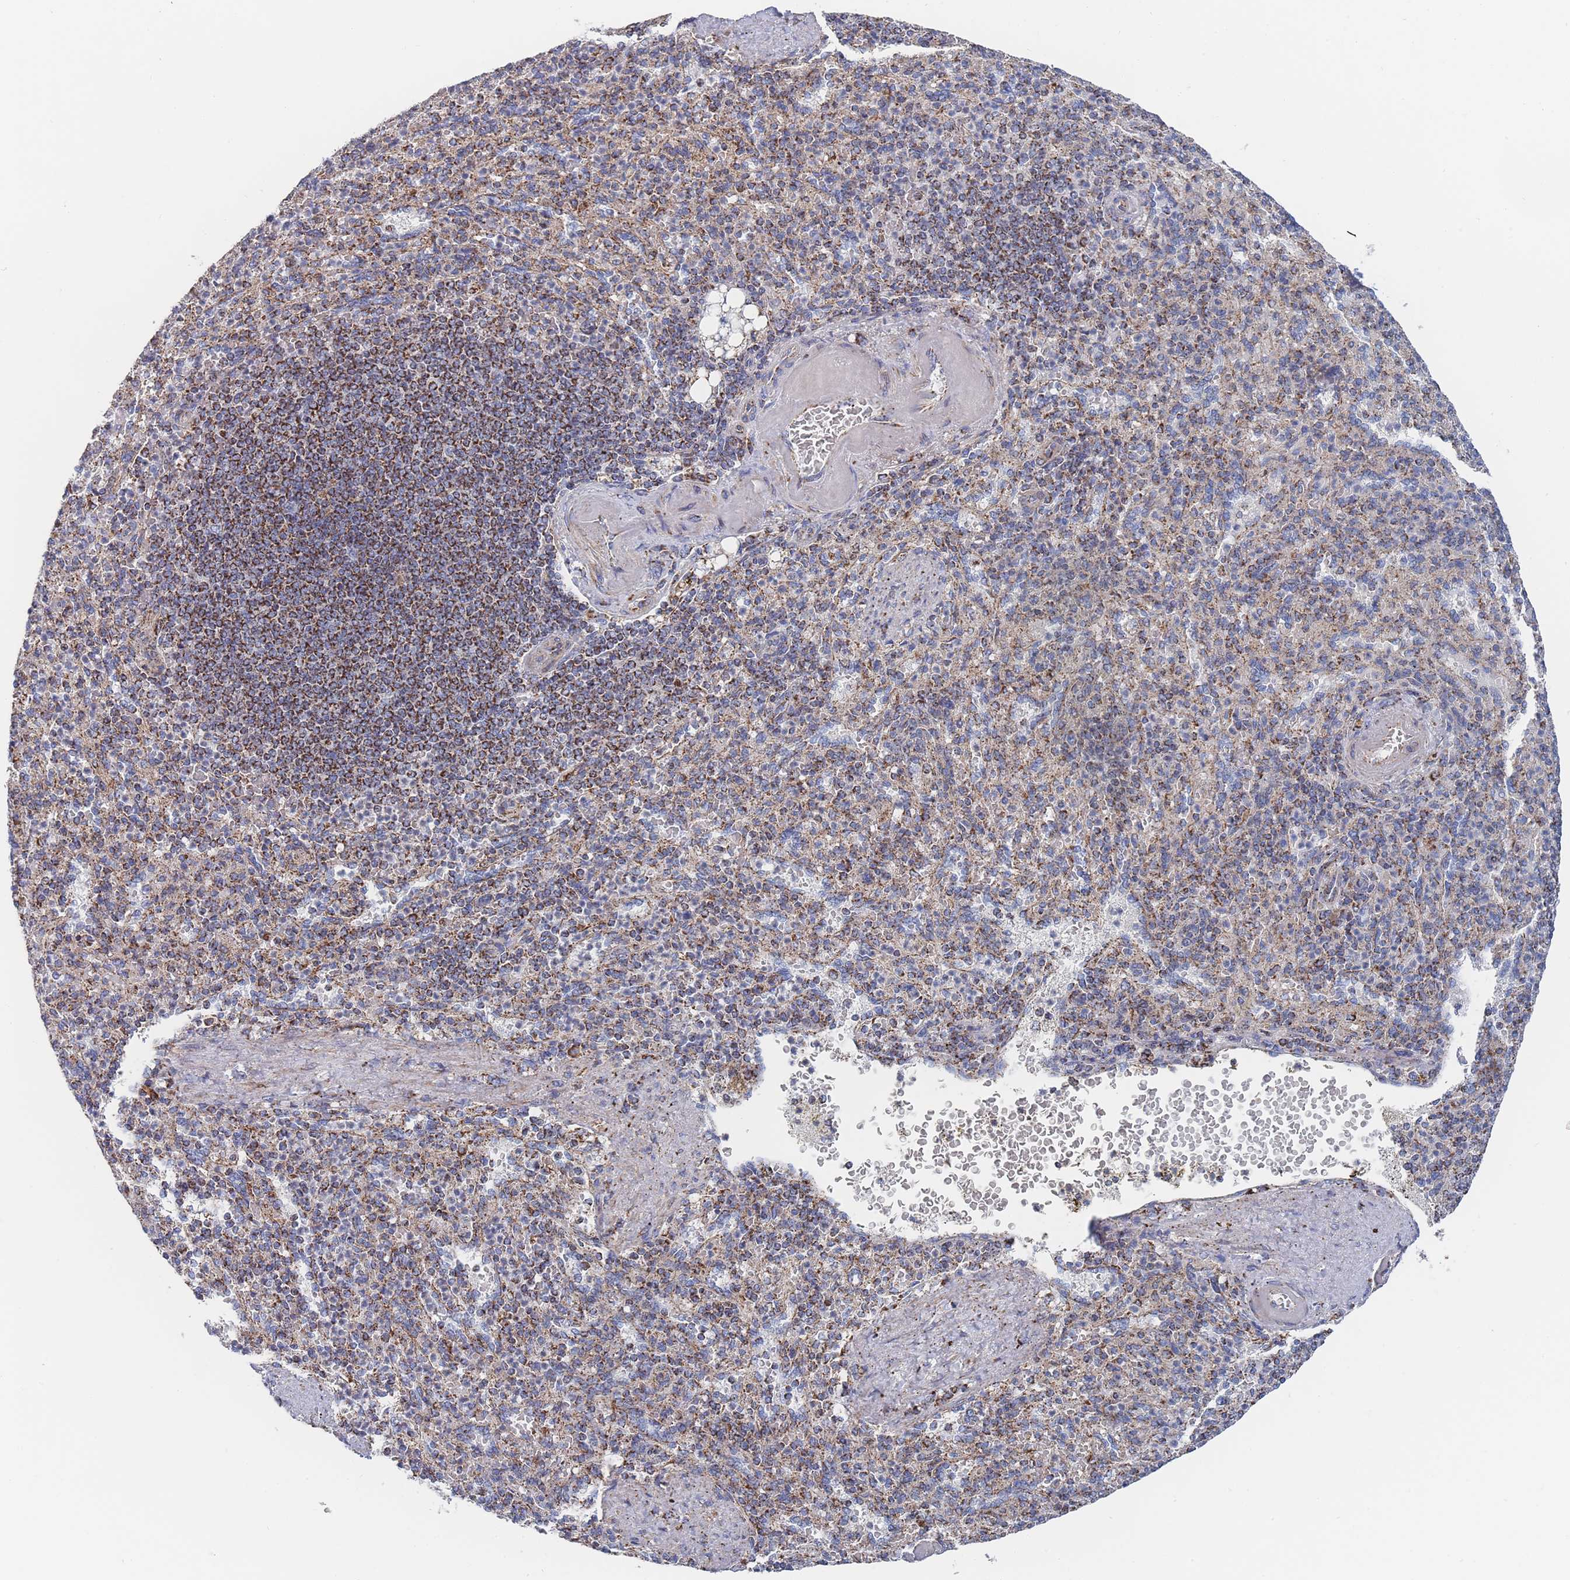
{"staining": {"intensity": "moderate", "quantity": "<25%", "location": "cytoplasmic/membranous"}, "tissue": "spleen", "cell_type": "Cells in red pulp", "image_type": "normal", "snomed": [{"axis": "morphology", "description": "Normal tissue, NOS"}, {"axis": "topography", "description": "Spleen"}], "caption": "IHC micrograph of unremarkable spleen: human spleen stained using immunohistochemistry exhibits low levels of moderate protein expression localized specifically in the cytoplasmic/membranous of cells in red pulp, appearing as a cytoplasmic/membranous brown color.", "gene": "IKZF4", "patient": {"sex": "female", "age": 74}}